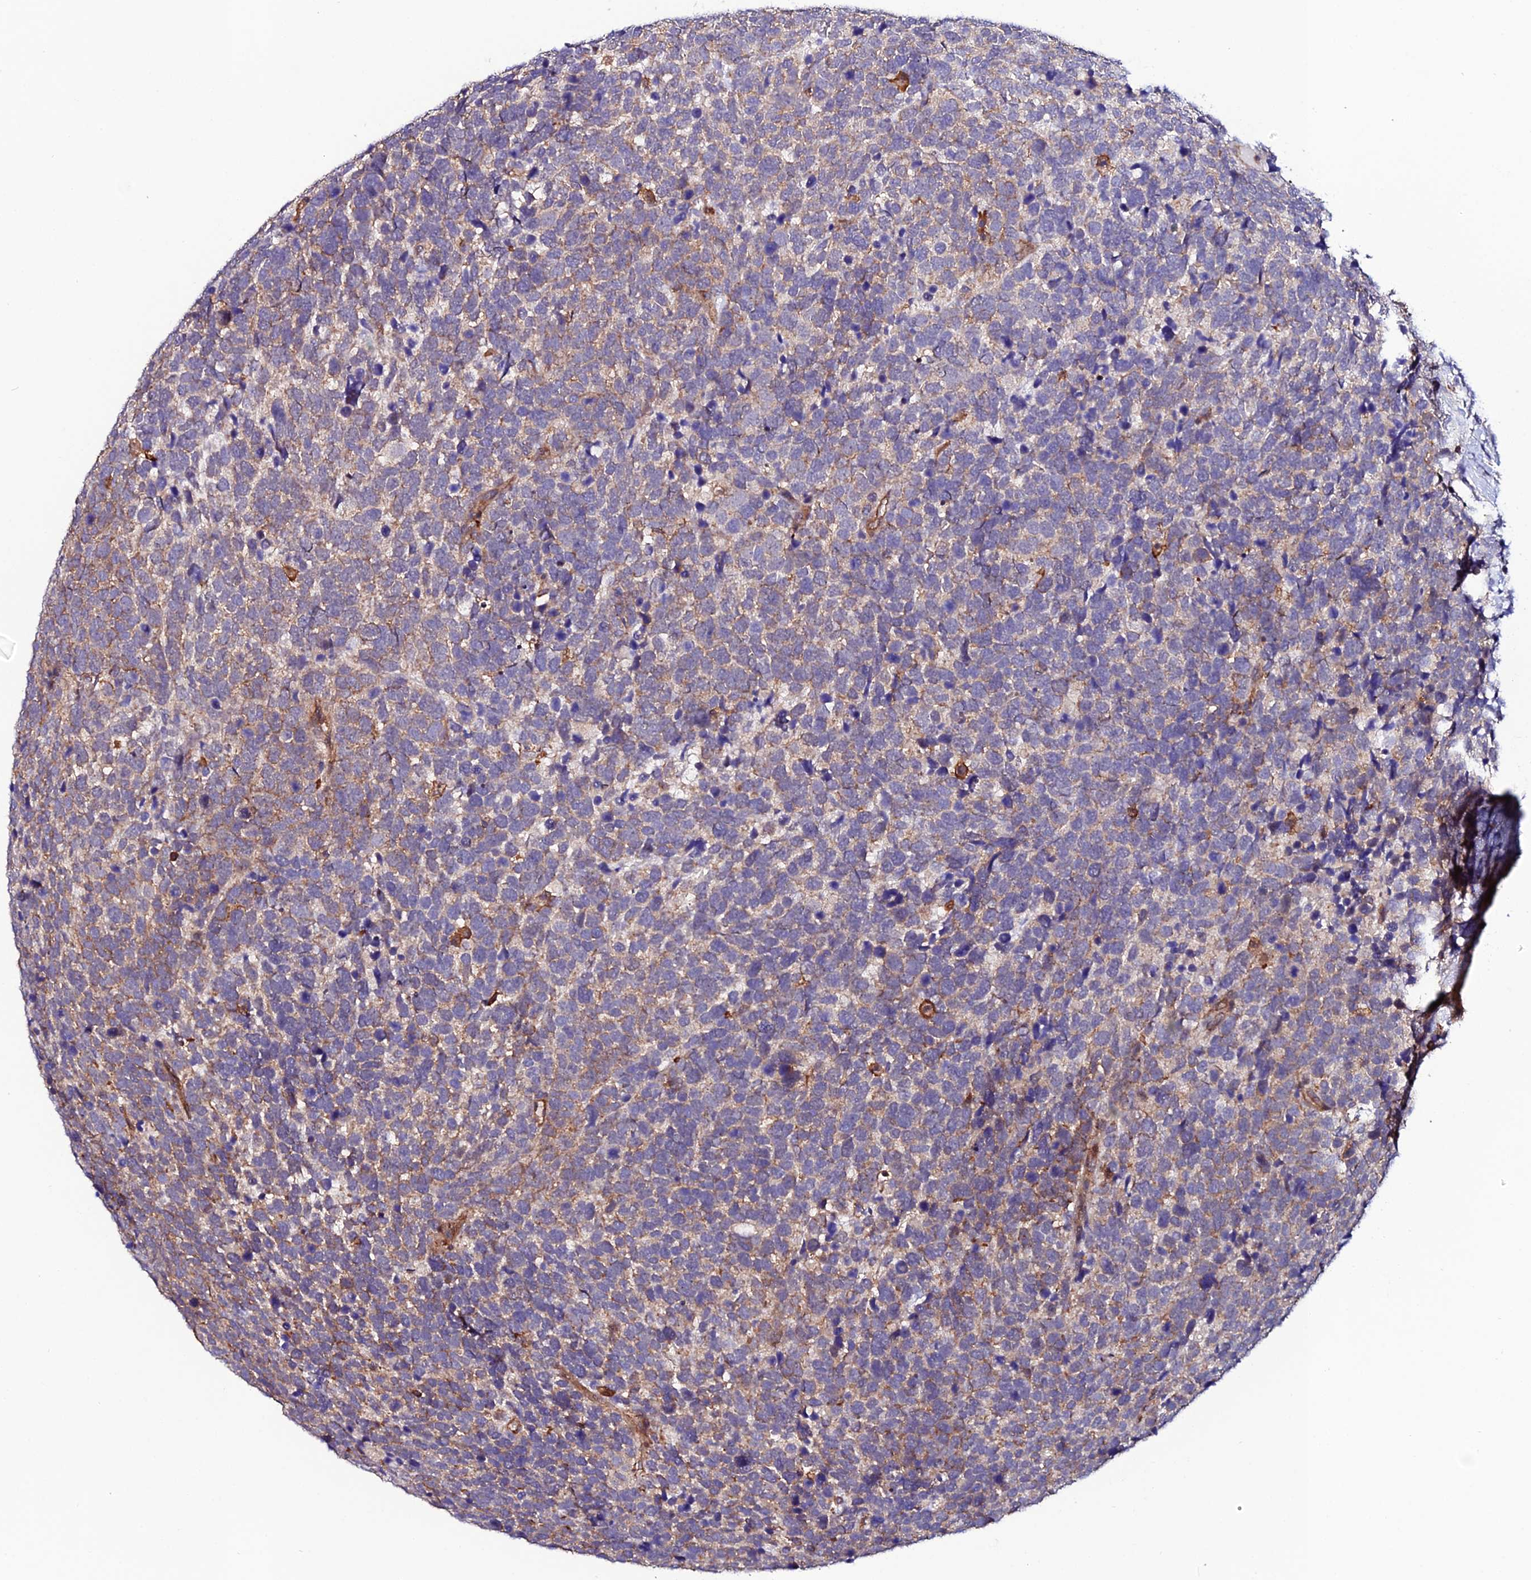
{"staining": {"intensity": "moderate", "quantity": "<25%", "location": "cytoplasmic/membranous"}, "tissue": "urothelial cancer", "cell_type": "Tumor cells", "image_type": "cancer", "snomed": [{"axis": "morphology", "description": "Urothelial carcinoma, High grade"}, {"axis": "topography", "description": "Urinary bladder"}], "caption": "Immunohistochemical staining of urothelial carcinoma (high-grade) reveals low levels of moderate cytoplasmic/membranous protein positivity in about <25% of tumor cells. (IHC, brightfield microscopy, high magnification).", "gene": "USP17L15", "patient": {"sex": "female", "age": 82}}